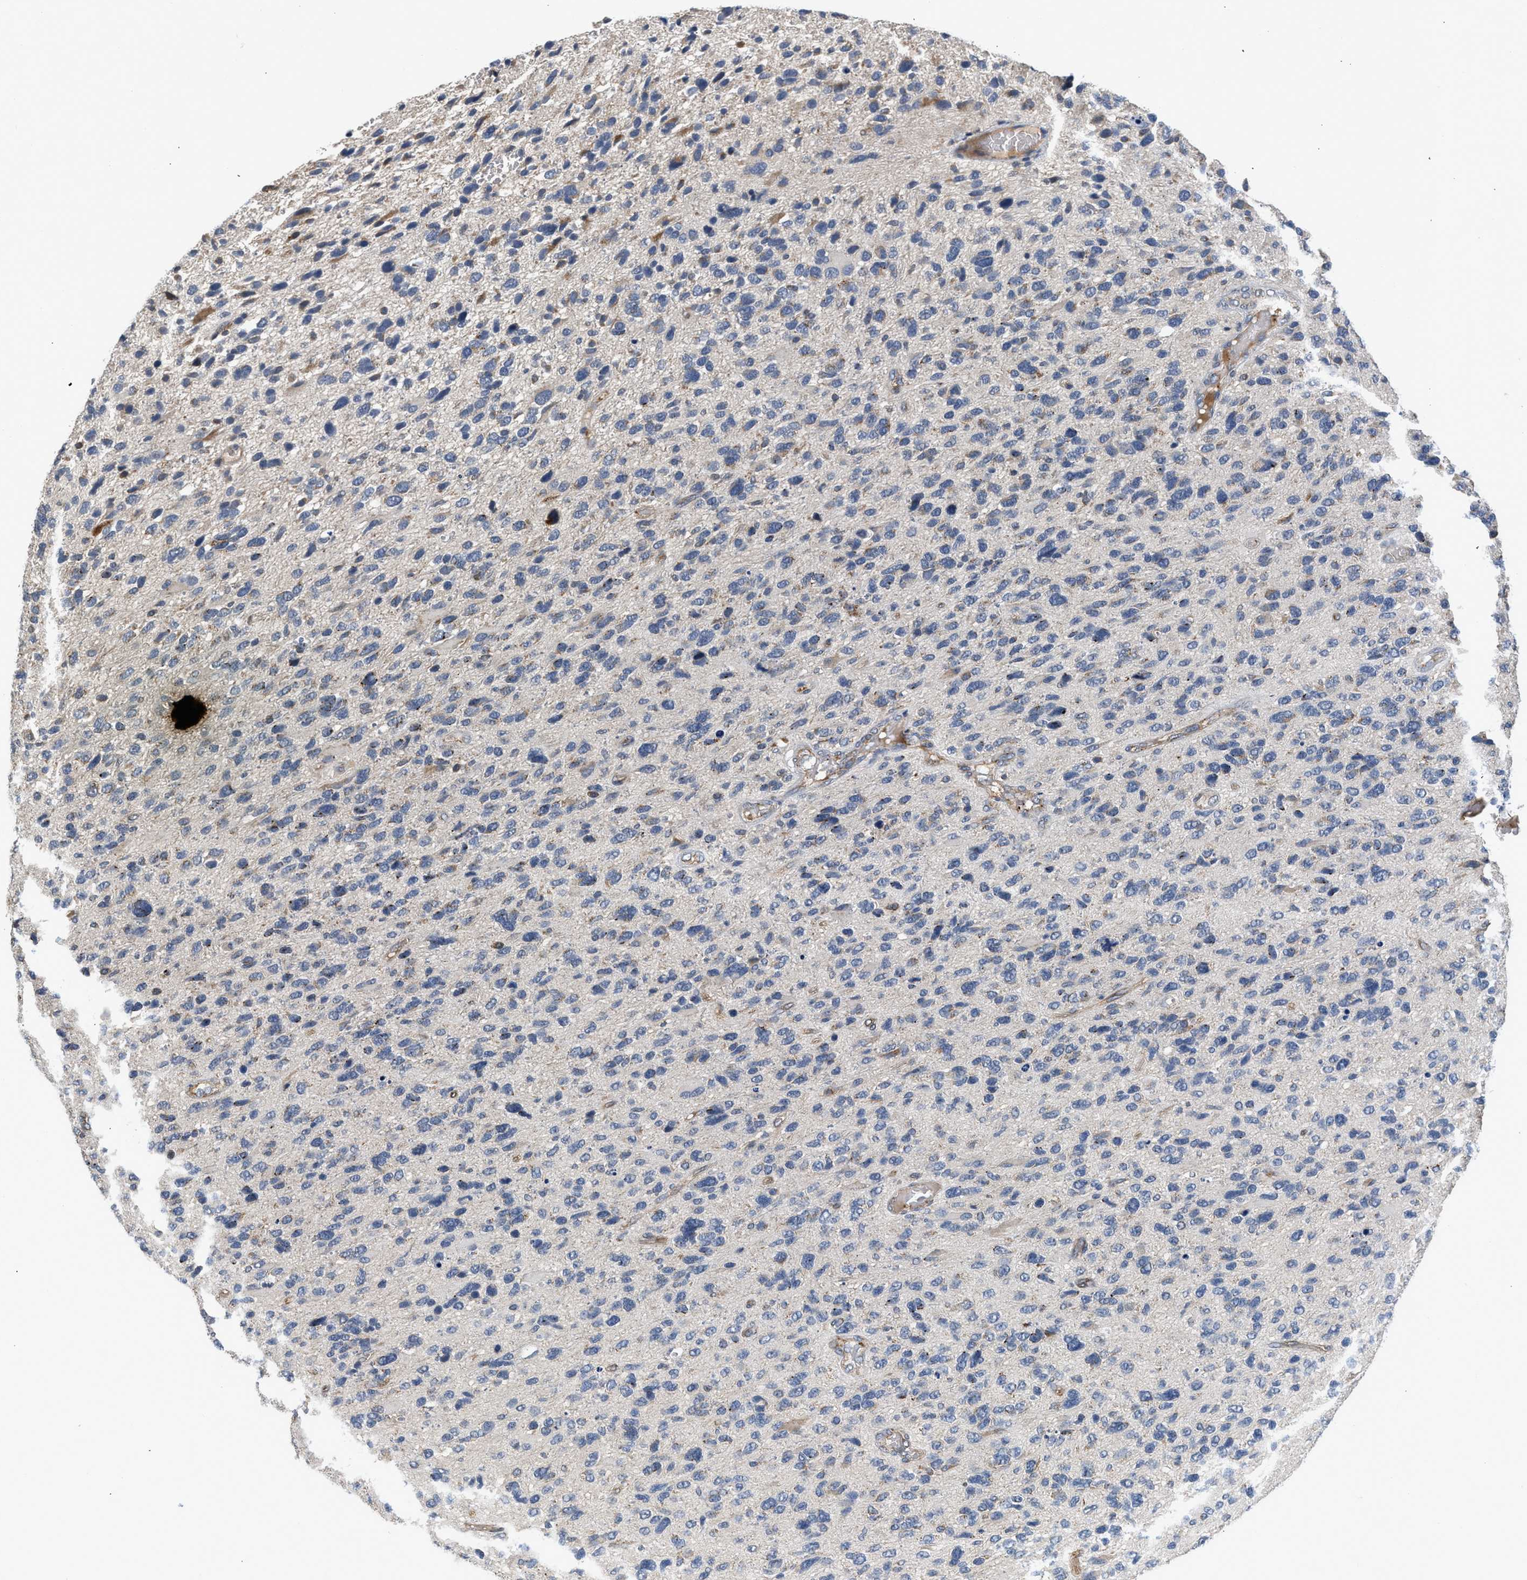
{"staining": {"intensity": "negative", "quantity": "none", "location": "none"}, "tissue": "glioma", "cell_type": "Tumor cells", "image_type": "cancer", "snomed": [{"axis": "morphology", "description": "Glioma, malignant, High grade"}, {"axis": "topography", "description": "Brain"}], "caption": "Immunohistochemistry histopathology image of human malignant glioma (high-grade) stained for a protein (brown), which reveals no positivity in tumor cells.", "gene": "PIM1", "patient": {"sex": "female", "age": 58}}